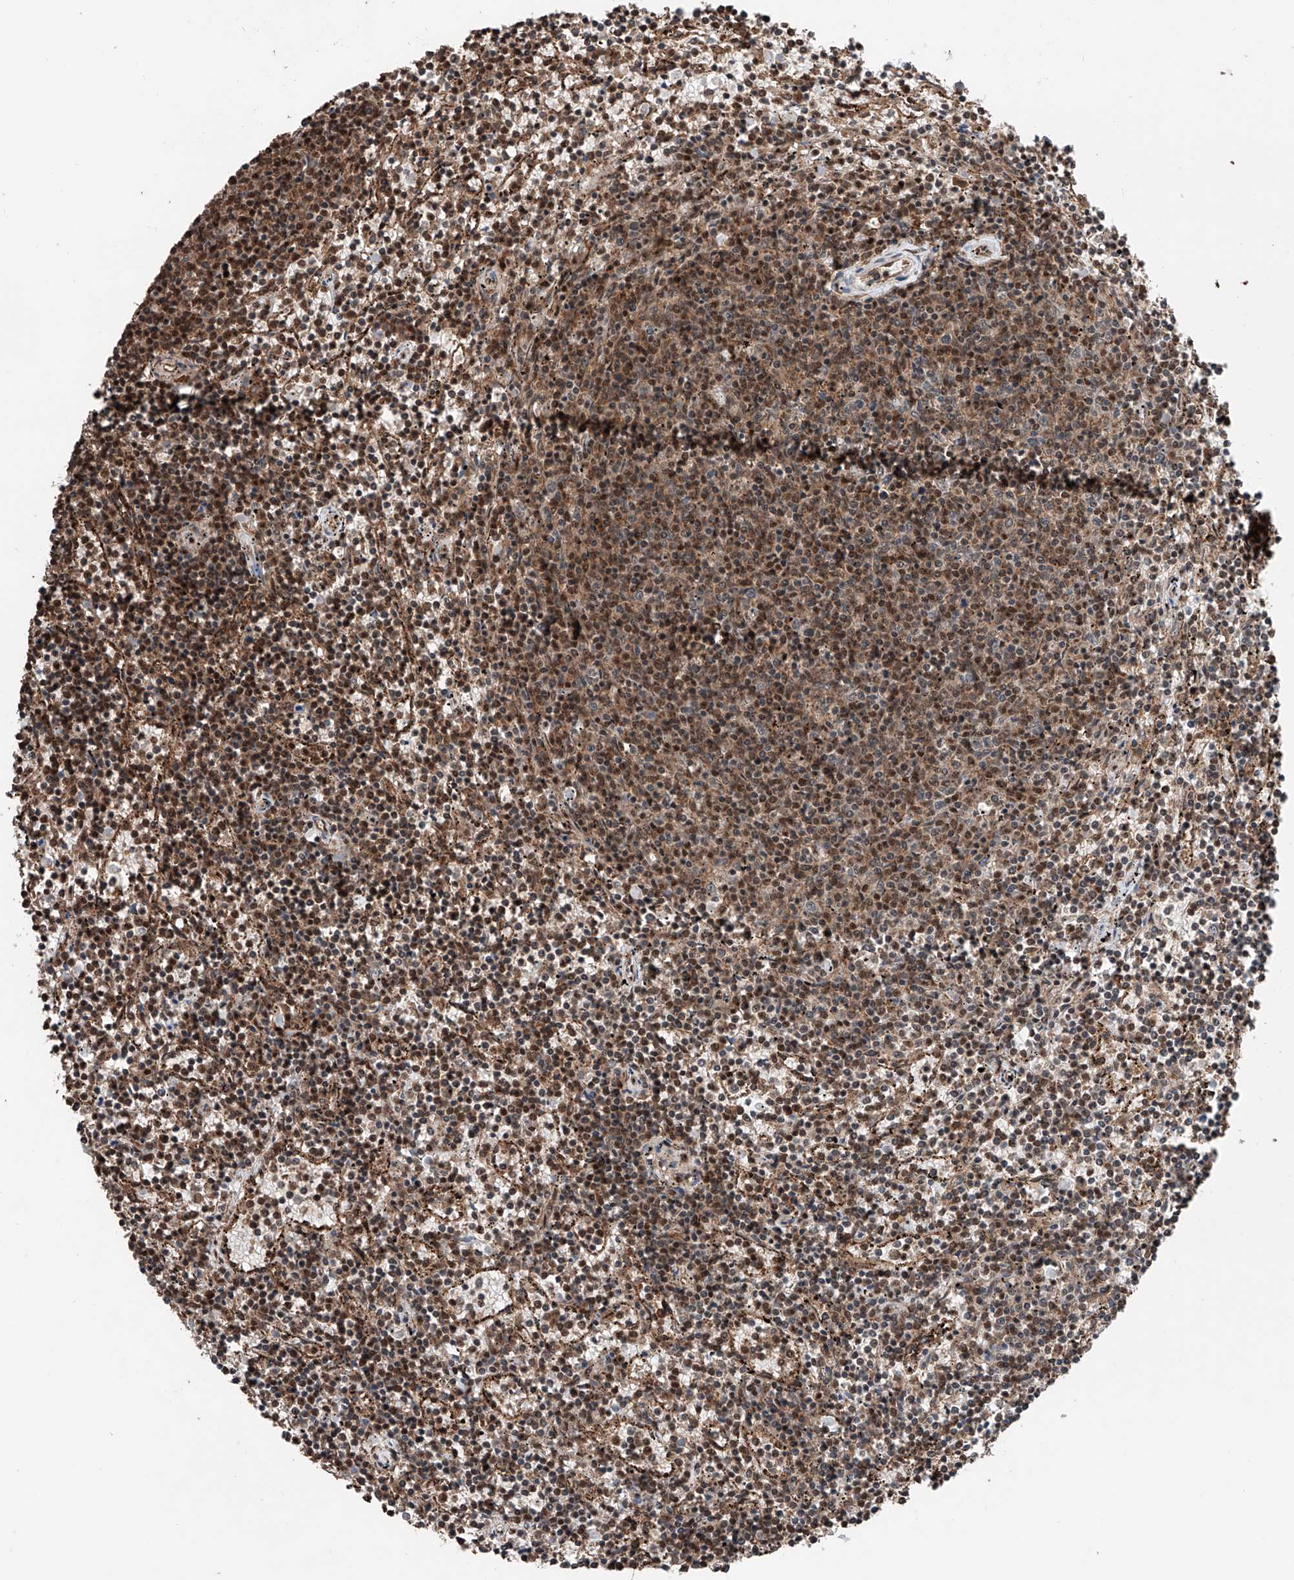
{"staining": {"intensity": "moderate", "quantity": ">75%", "location": "cytoplasmic/membranous"}, "tissue": "lymphoma", "cell_type": "Tumor cells", "image_type": "cancer", "snomed": [{"axis": "morphology", "description": "Malignant lymphoma, non-Hodgkin's type, Low grade"}, {"axis": "topography", "description": "Spleen"}], "caption": "The immunohistochemical stain labels moderate cytoplasmic/membranous positivity in tumor cells of lymphoma tissue.", "gene": "ZNF445", "patient": {"sex": "female", "age": 50}}